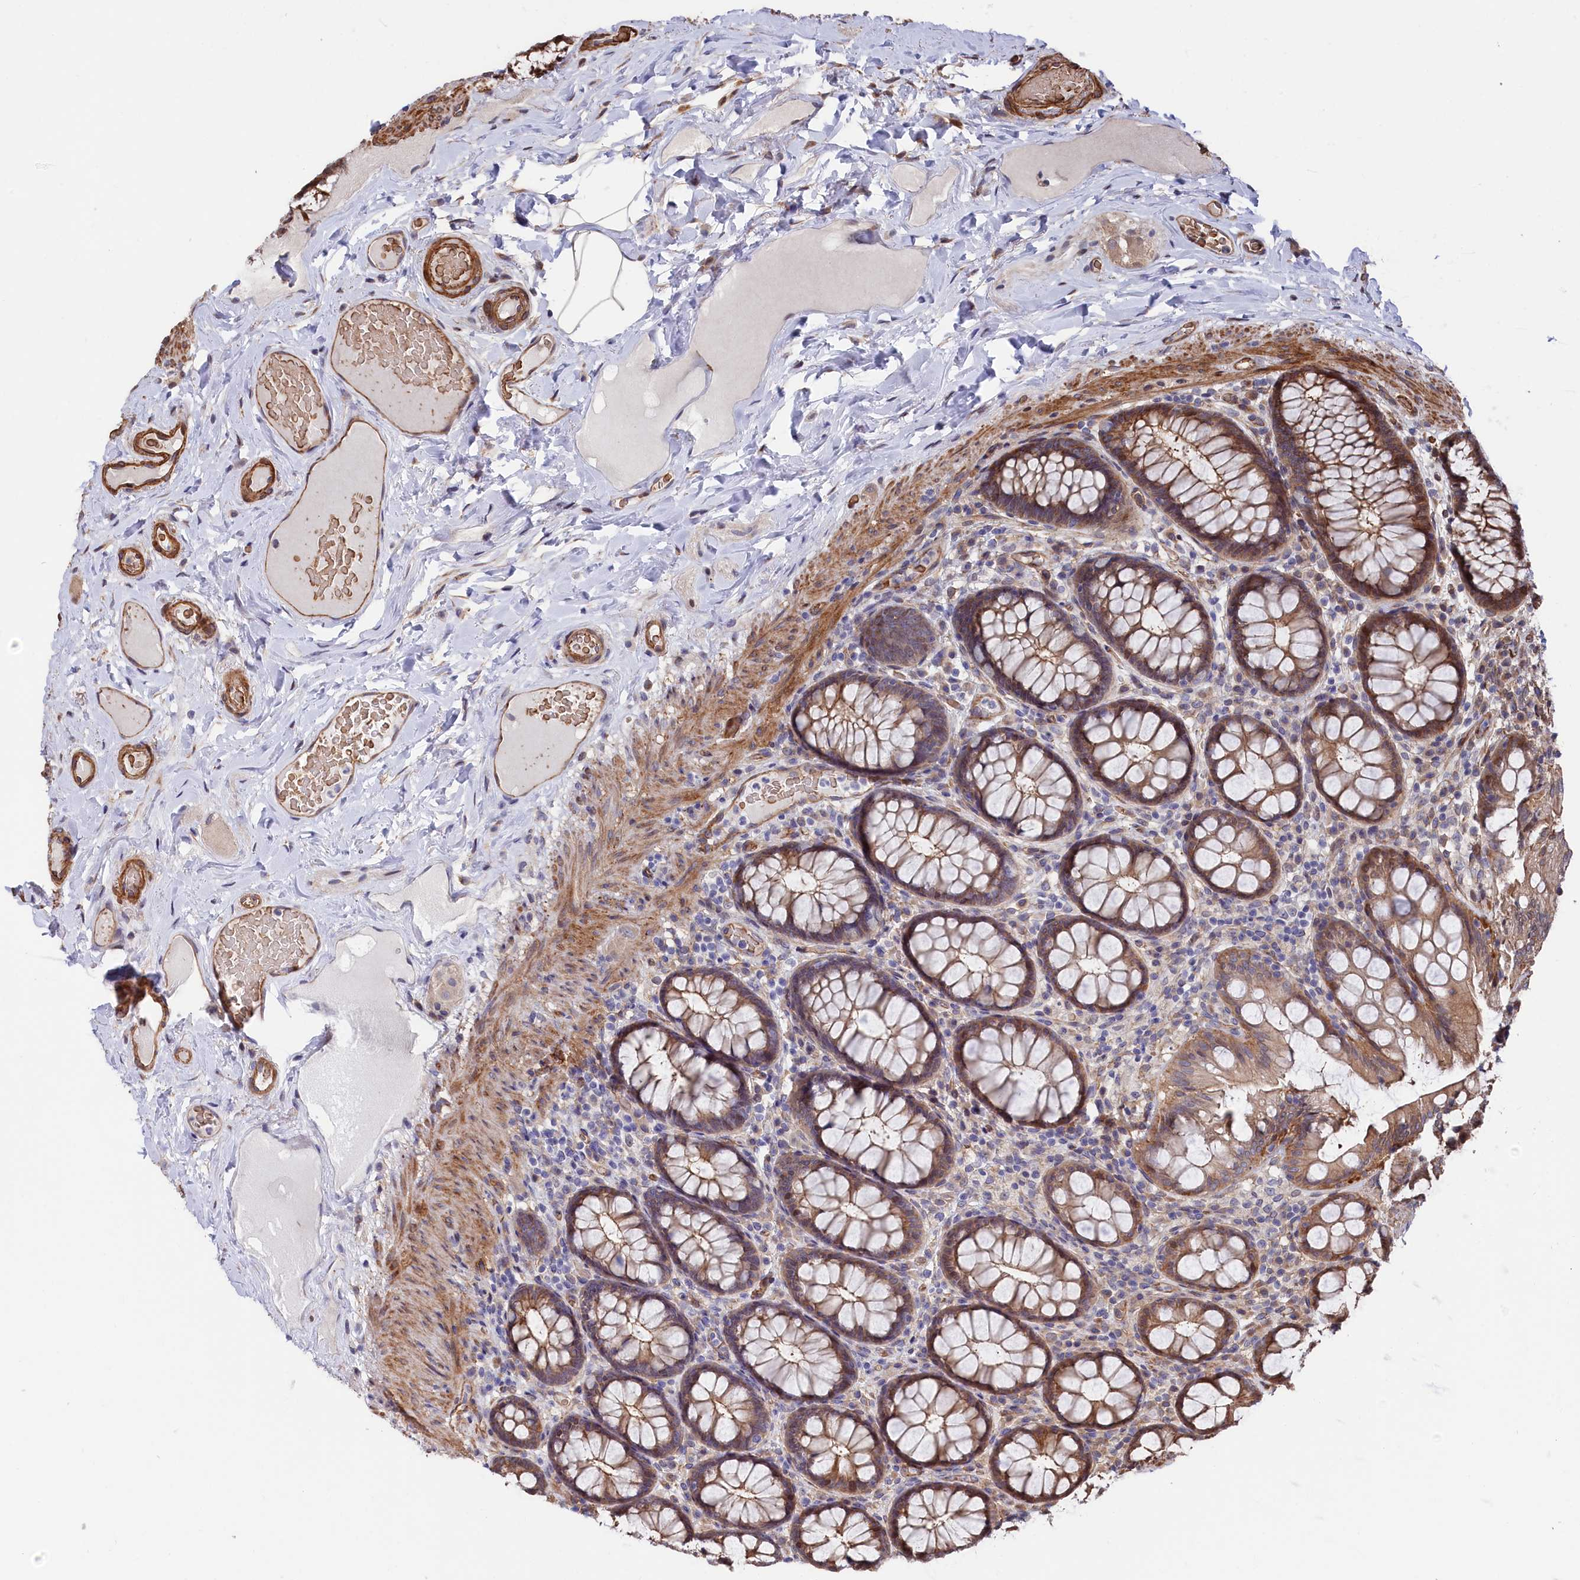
{"staining": {"intensity": "moderate", "quantity": ">75%", "location": "cytoplasmic/membranous"}, "tissue": "rectum", "cell_type": "Glandular cells", "image_type": "normal", "snomed": [{"axis": "morphology", "description": "Normal tissue, NOS"}, {"axis": "topography", "description": "Rectum"}], "caption": "This photomicrograph shows unremarkable rectum stained with IHC to label a protein in brown. The cytoplasmic/membranous of glandular cells show moderate positivity for the protein. Nuclei are counter-stained blue.", "gene": "TNKS1BP1", "patient": {"sex": "male", "age": 83}}